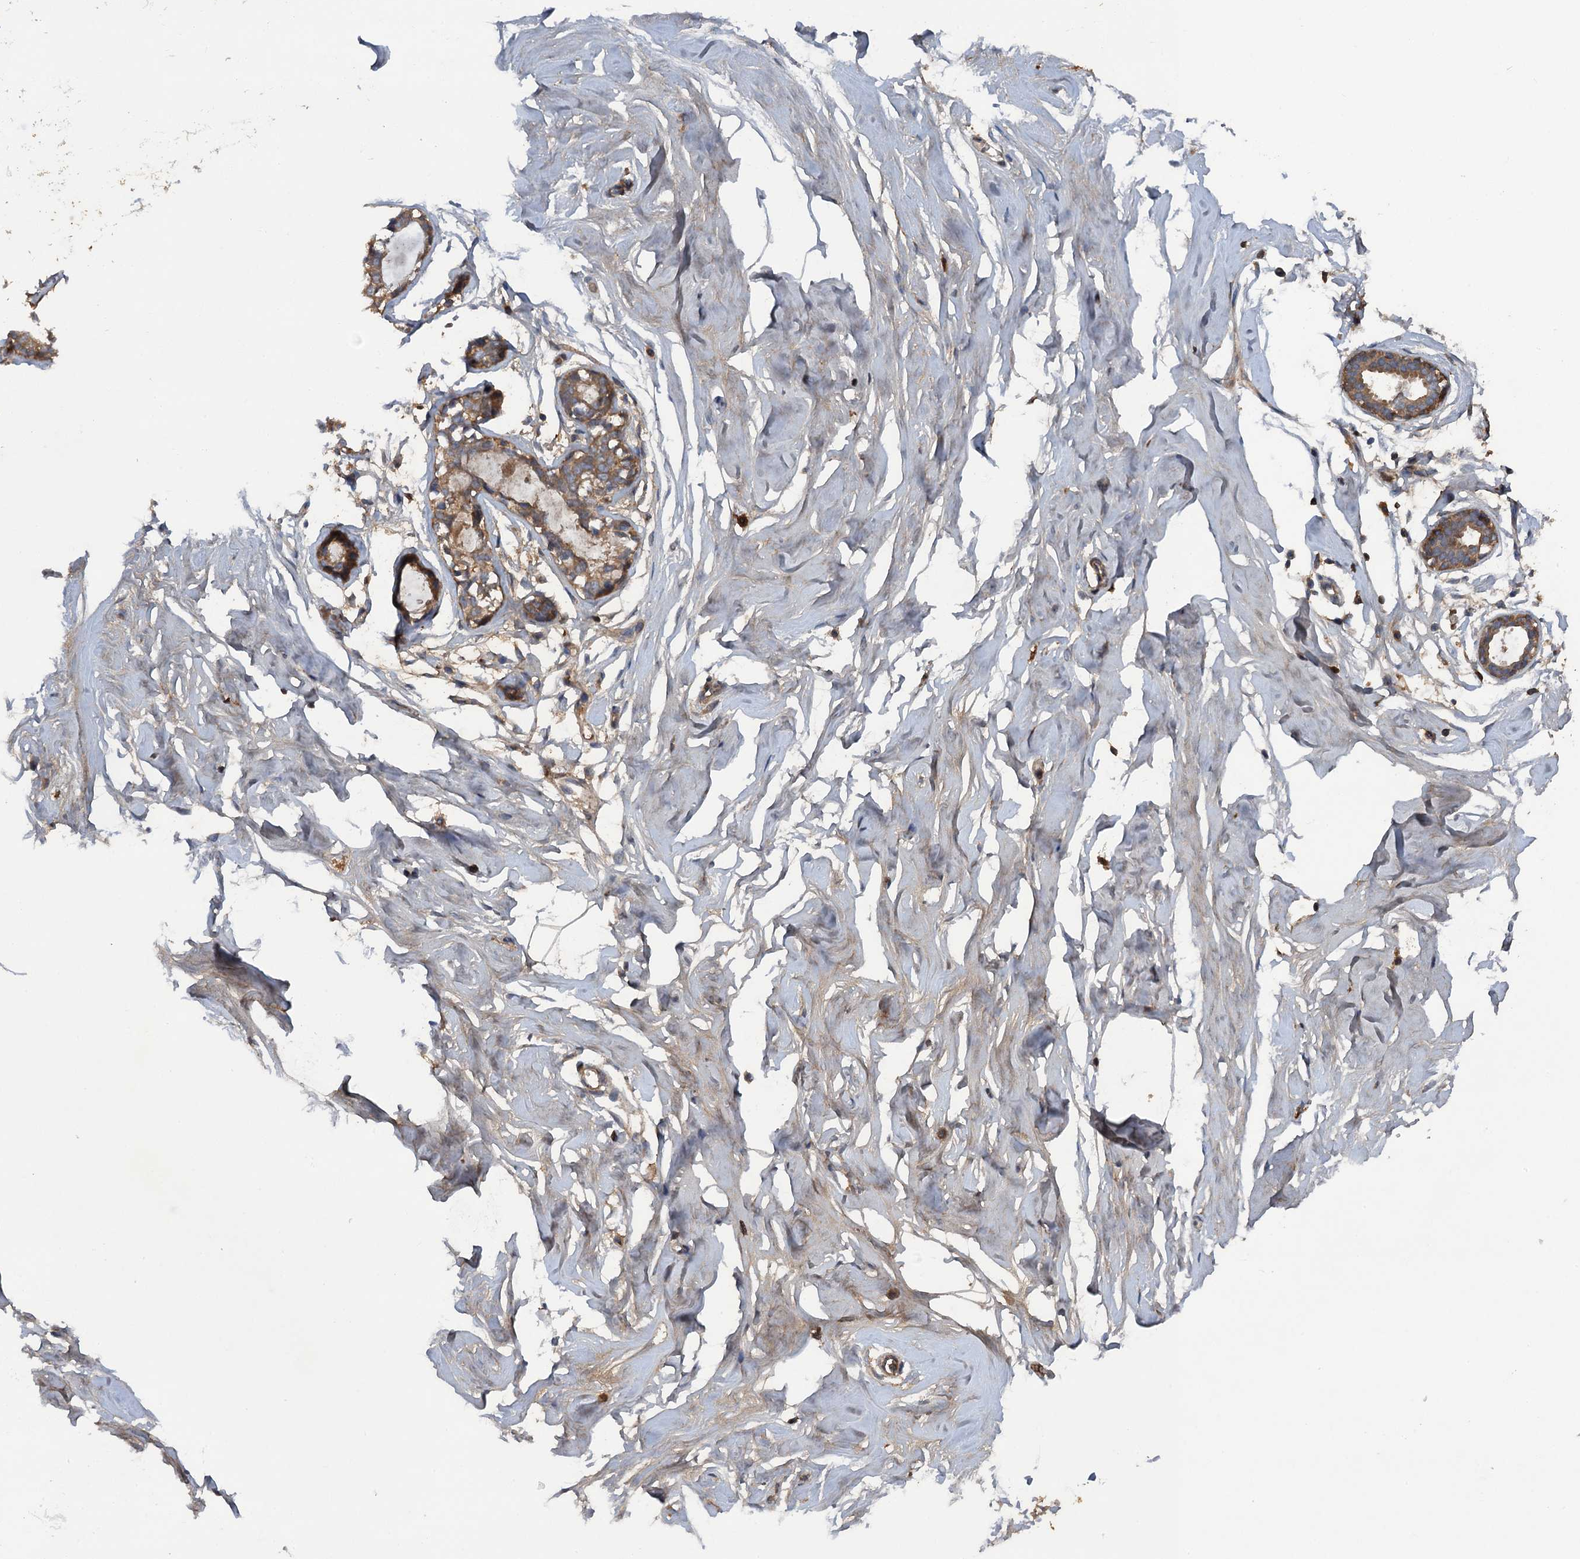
{"staining": {"intensity": "moderate", "quantity": "25%-75%", "location": "cytoplasmic/membranous"}, "tissue": "breast", "cell_type": "Adipocytes", "image_type": "normal", "snomed": [{"axis": "morphology", "description": "Normal tissue, NOS"}, {"axis": "morphology", "description": "Adenoma, NOS"}, {"axis": "topography", "description": "Breast"}], "caption": "Normal breast reveals moderate cytoplasmic/membranous staining in approximately 25%-75% of adipocytes, visualized by immunohistochemistry.", "gene": "HAPLN3", "patient": {"sex": "female", "age": 23}}